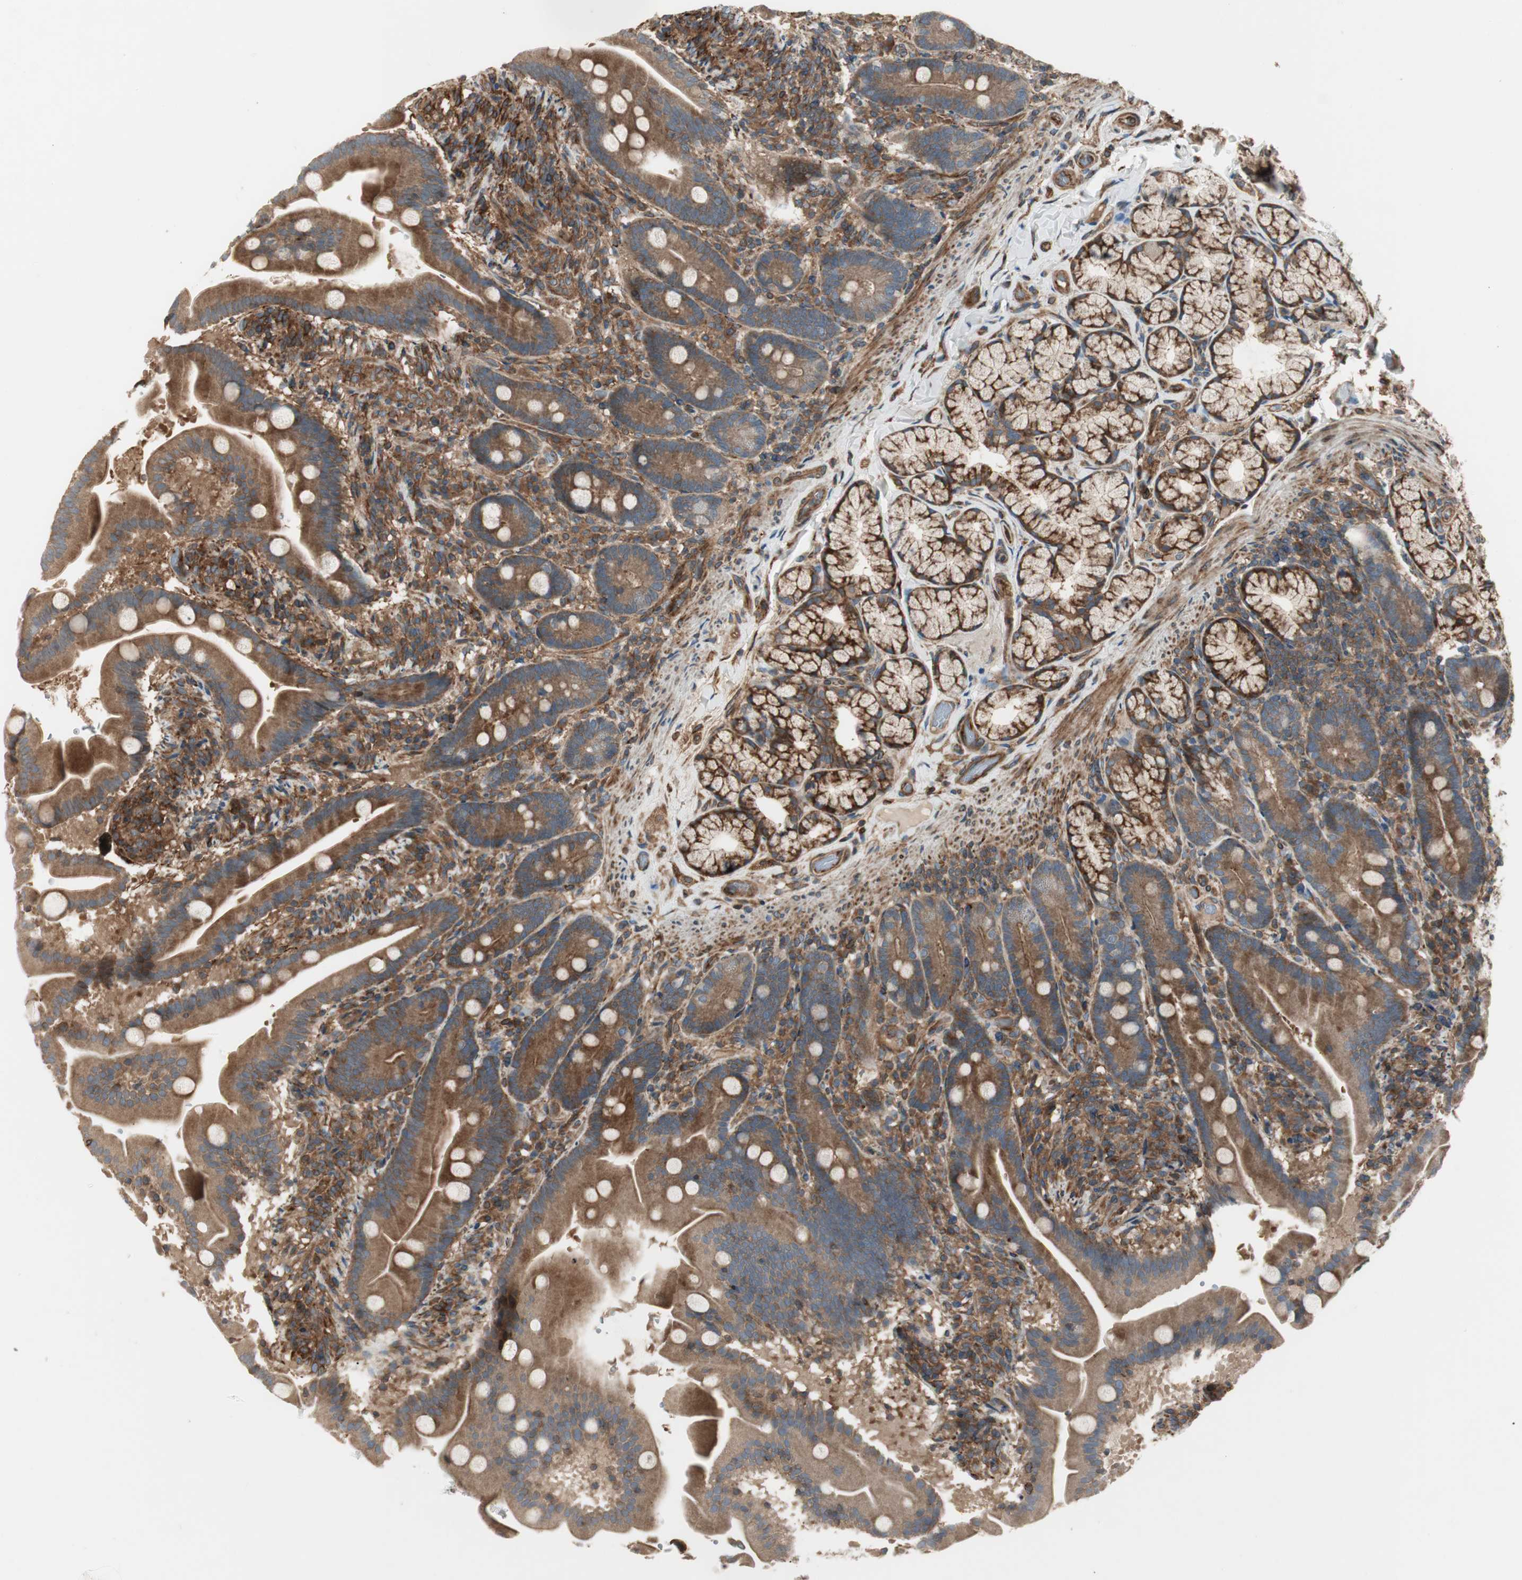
{"staining": {"intensity": "moderate", "quantity": ">75%", "location": "cytoplasmic/membranous"}, "tissue": "duodenum", "cell_type": "Glandular cells", "image_type": "normal", "snomed": [{"axis": "morphology", "description": "Normal tissue, NOS"}, {"axis": "topography", "description": "Duodenum"}], "caption": "Duodenum stained with DAB (3,3'-diaminobenzidine) immunohistochemistry (IHC) exhibits medium levels of moderate cytoplasmic/membranous expression in about >75% of glandular cells.", "gene": "PRKG1", "patient": {"sex": "male", "age": 54}}